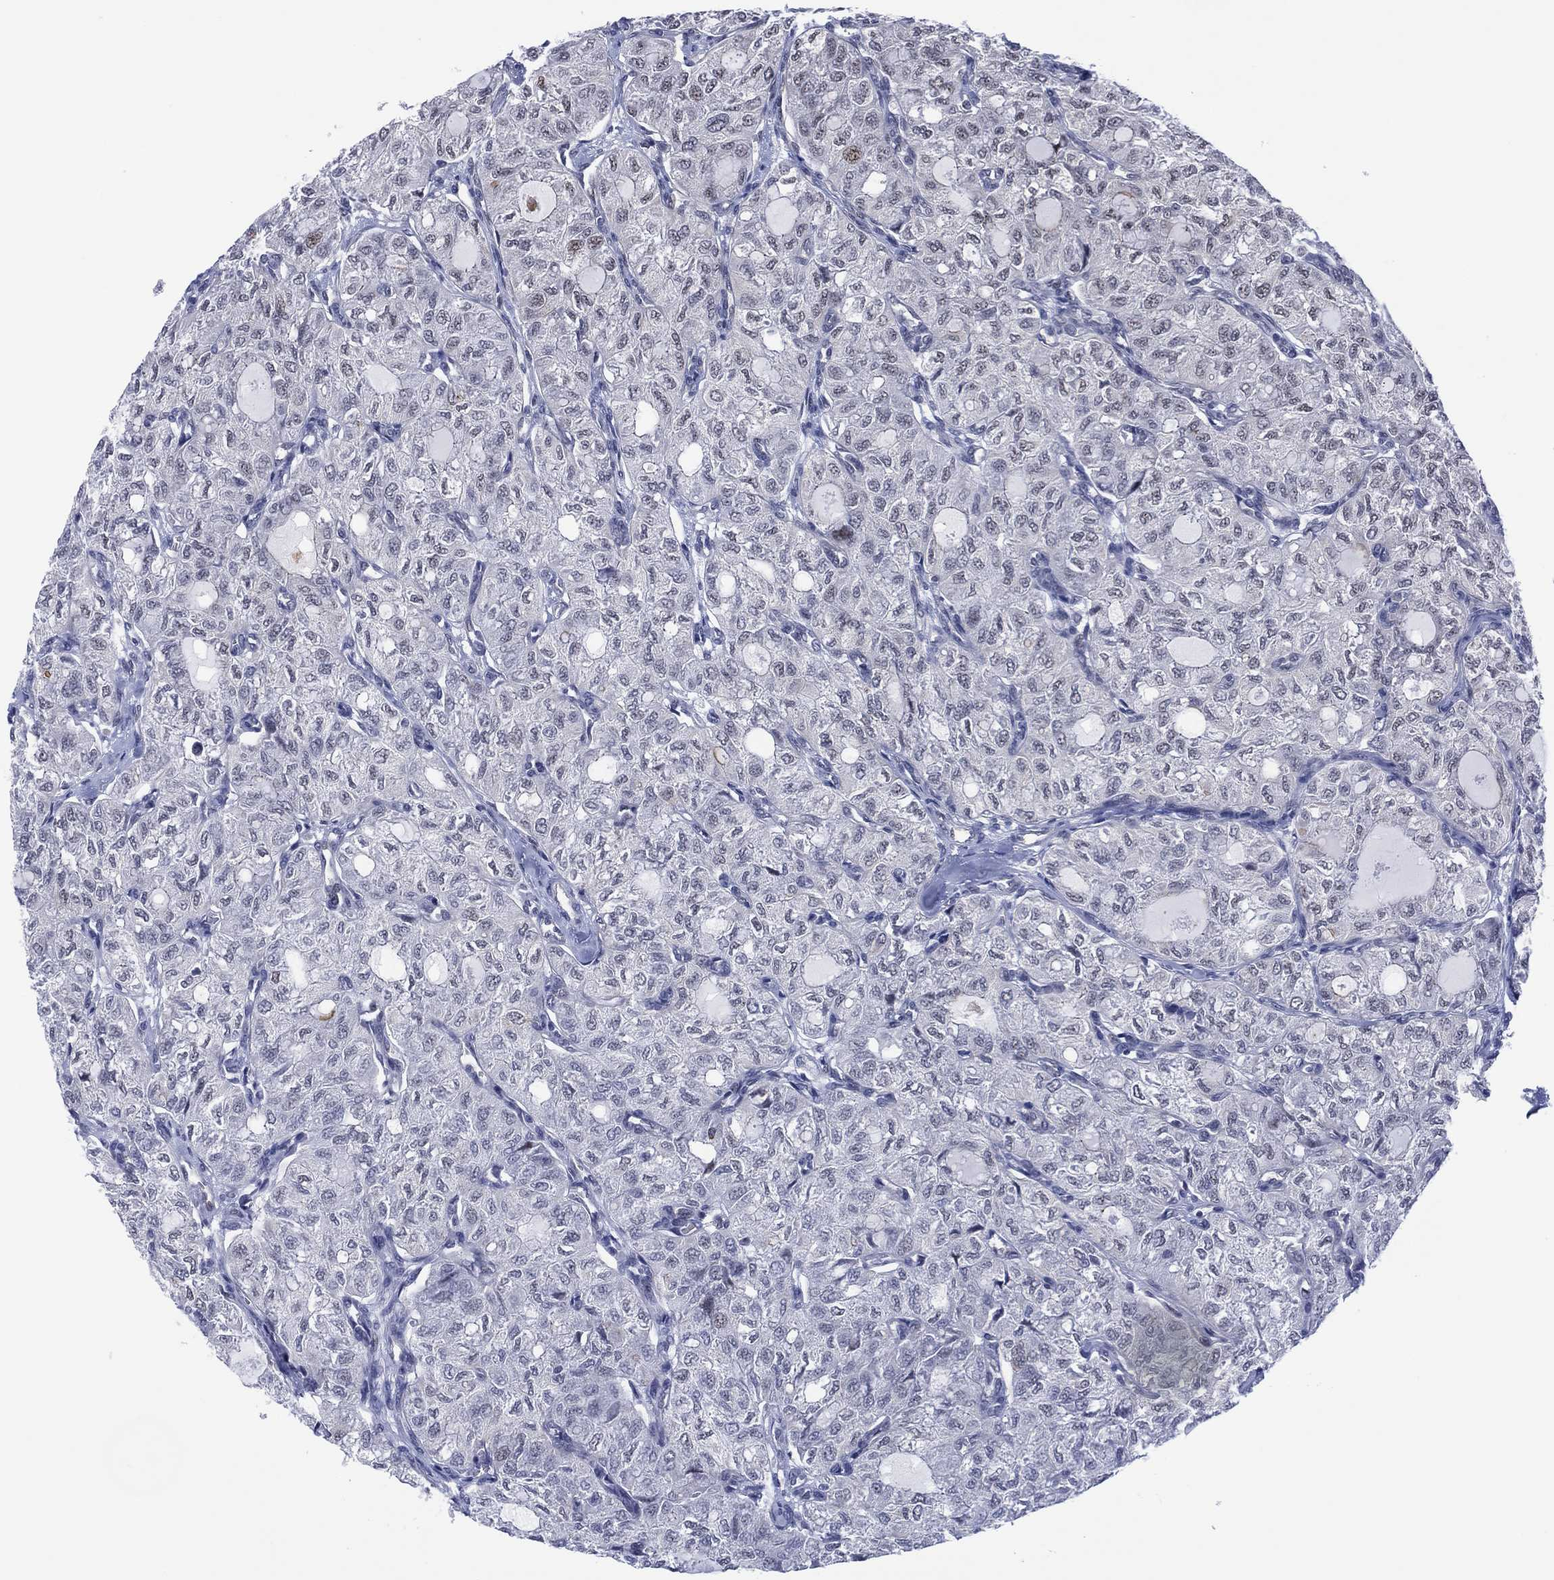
{"staining": {"intensity": "negative", "quantity": "none", "location": "none"}, "tissue": "thyroid cancer", "cell_type": "Tumor cells", "image_type": "cancer", "snomed": [{"axis": "morphology", "description": "Follicular adenoma carcinoma, NOS"}, {"axis": "topography", "description": "Thyroid gland"}], "caption": "High power microscopy photomicrograph of an immunohistochemistry (IHC) image of thyroid cancer (follicular adenoma carcinoma), revealing no significant positivity in tumor cells. (Brightfield microscopy of DAB (3,3'-diaminobenzidine) IHC at high magnification).", "gene": "DPP4", "patient": {"sex": "male", "age": 75}}